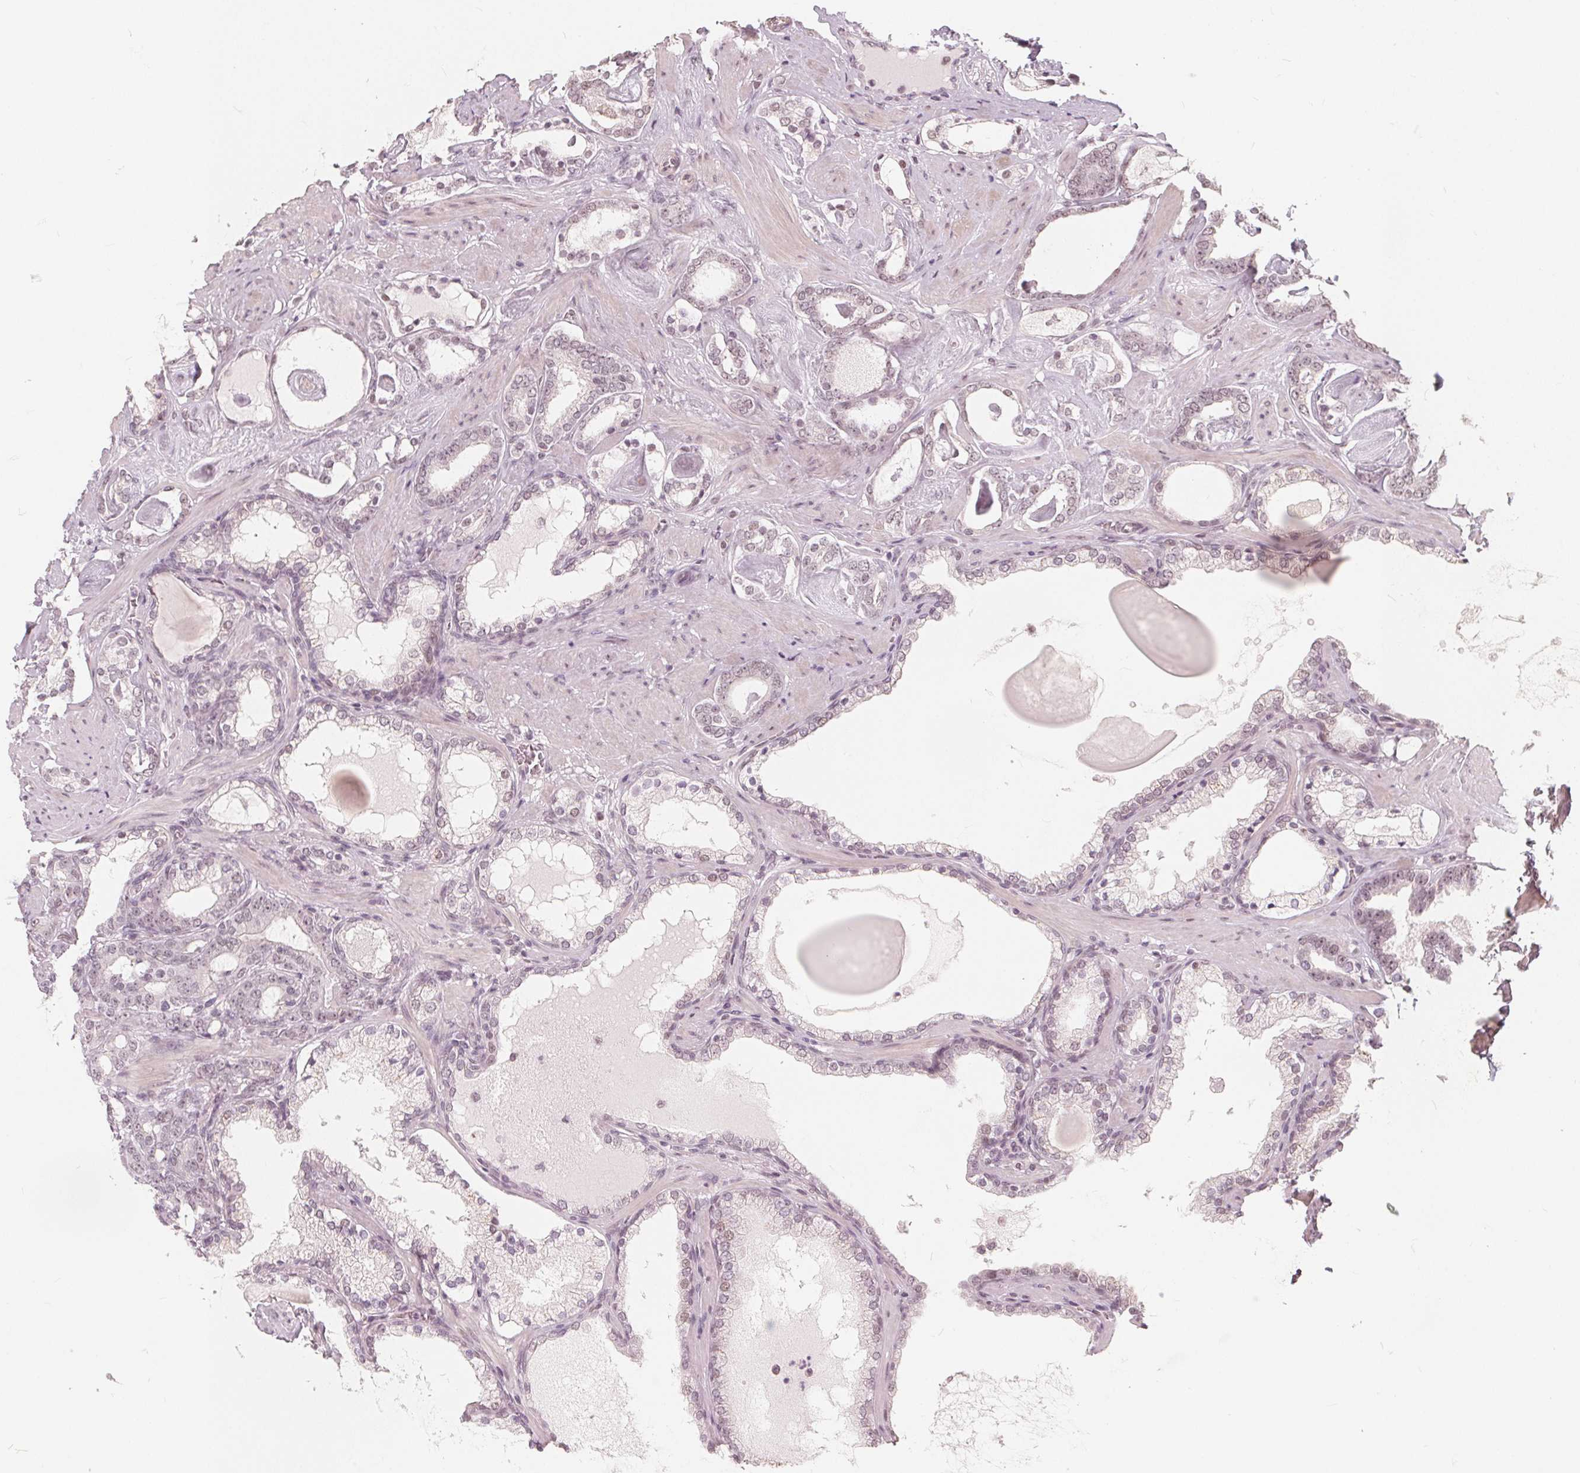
{"staining": {"intensity": "negative", "quantity": "none", "location": "none"}, "tissue": "prostate cancer", "cell_type": "Tumor cells", "image_type": "cancer", "snomed": [{"axis": "morphology", "description": "Adenocarcinoma, High grade"}, {"axis": "topography", "description": "Prostate"}], "caption": "This is an immunohistochemistry histopathology image of human prostate high-grade adenocarcinoma. There is no positivity in tumor cells.", "gene": "NUP210L", "patient": {"sex": "male", "age": 63}}